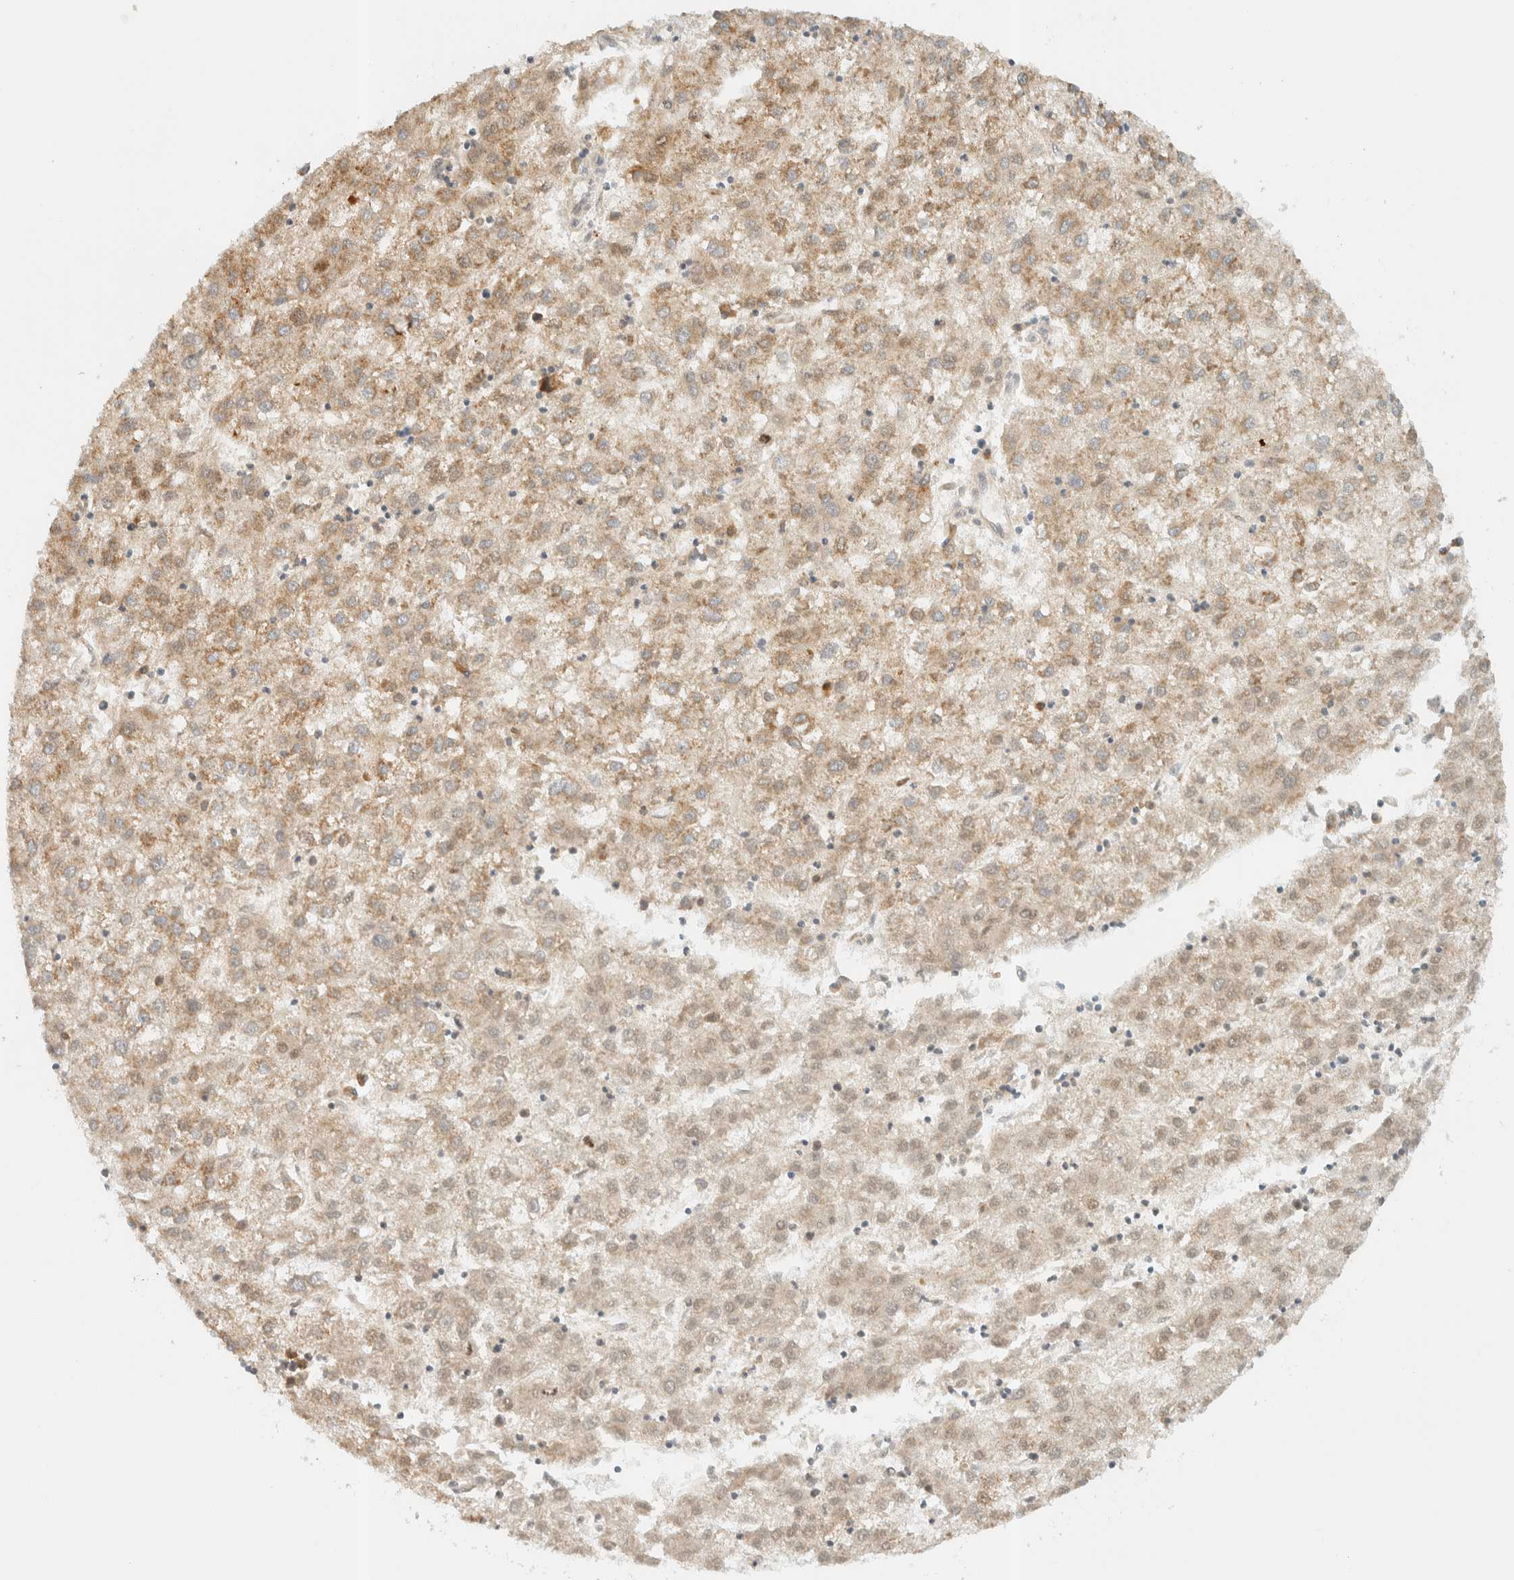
{"staining": {"intensity": "weak", "quantity": ">75%", "location": "cytoplasmic/membranous"}, "tissue": "liver cancer", "cell_type": "Tumor cells", "image_type": "cancer", "snomed": [{"axis": "morphology", "description": "Carcinoma, Hepatocellular, NOS"}, {"axis": "topography", "description": "Liver"}], "caption": "Tumor cells demonstrate low levels of weak cytoplasmic/membranous positivity in about >75% of cells in human liver cancer. The protein is stained brown, and the nuclei are stained in blue (DAB (3,3'-diaminobenzidine) IHC with brightfield microscopy, high magnification).", "gene": "KIFAP3", "patient": {"sex": "male", "age": 72}}